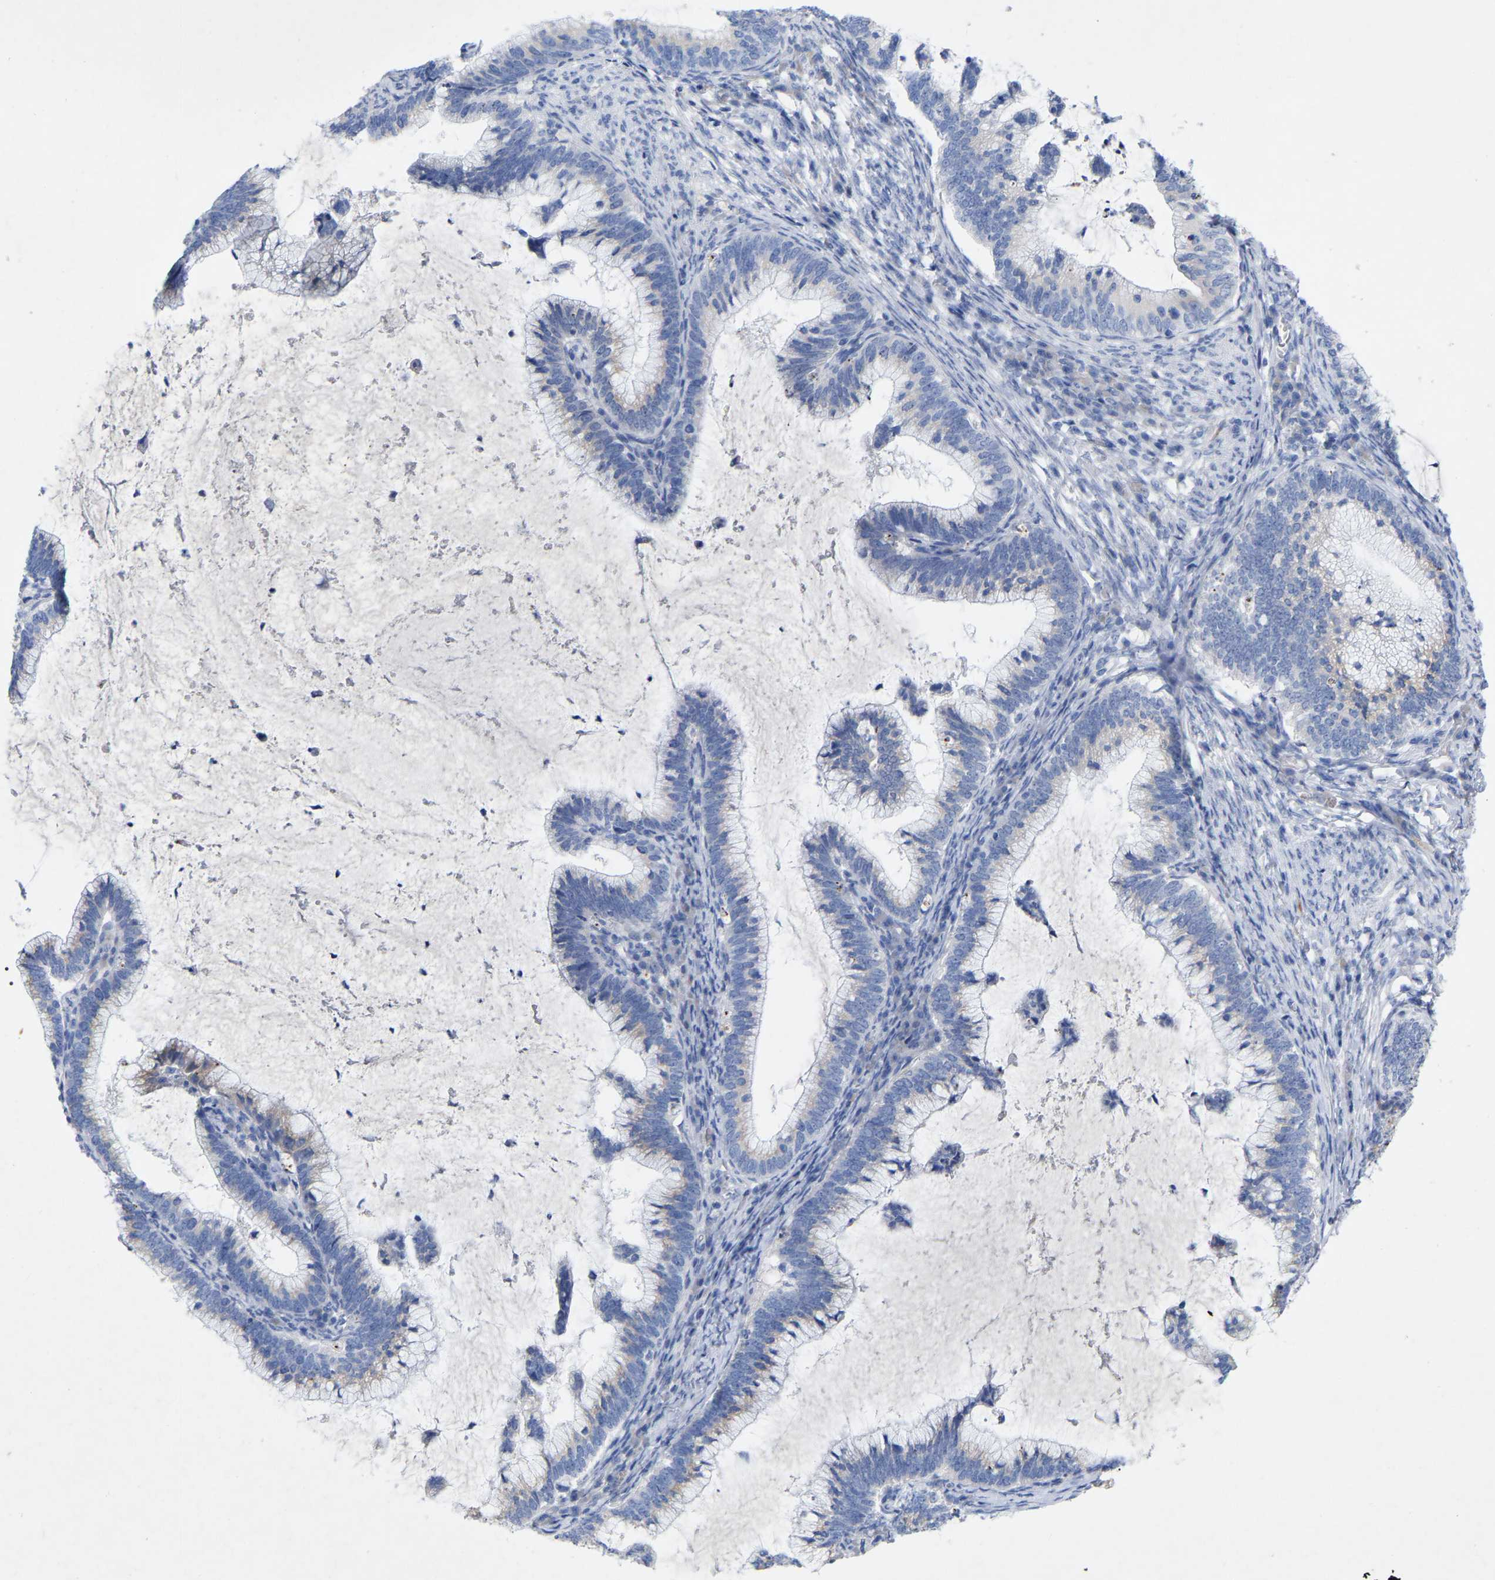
{"staining": {"intensity": "negative", "quantity": "none", "location": "none"}, "tissue": "cervical cancer", "cell_type": "Tumor cells", "image_type": "cancer", "snomed": [{"axis": "morphology", "description": "Adenocarcinoma, NOS"}, {"axis": "topography", "description": "Cervix"}], "caption": "Tumor cells are negative for protein expression in human adenocarcinoma (cervical).", "gene": "STRIP2", "patient": {"sex": "female", "age": 36}}